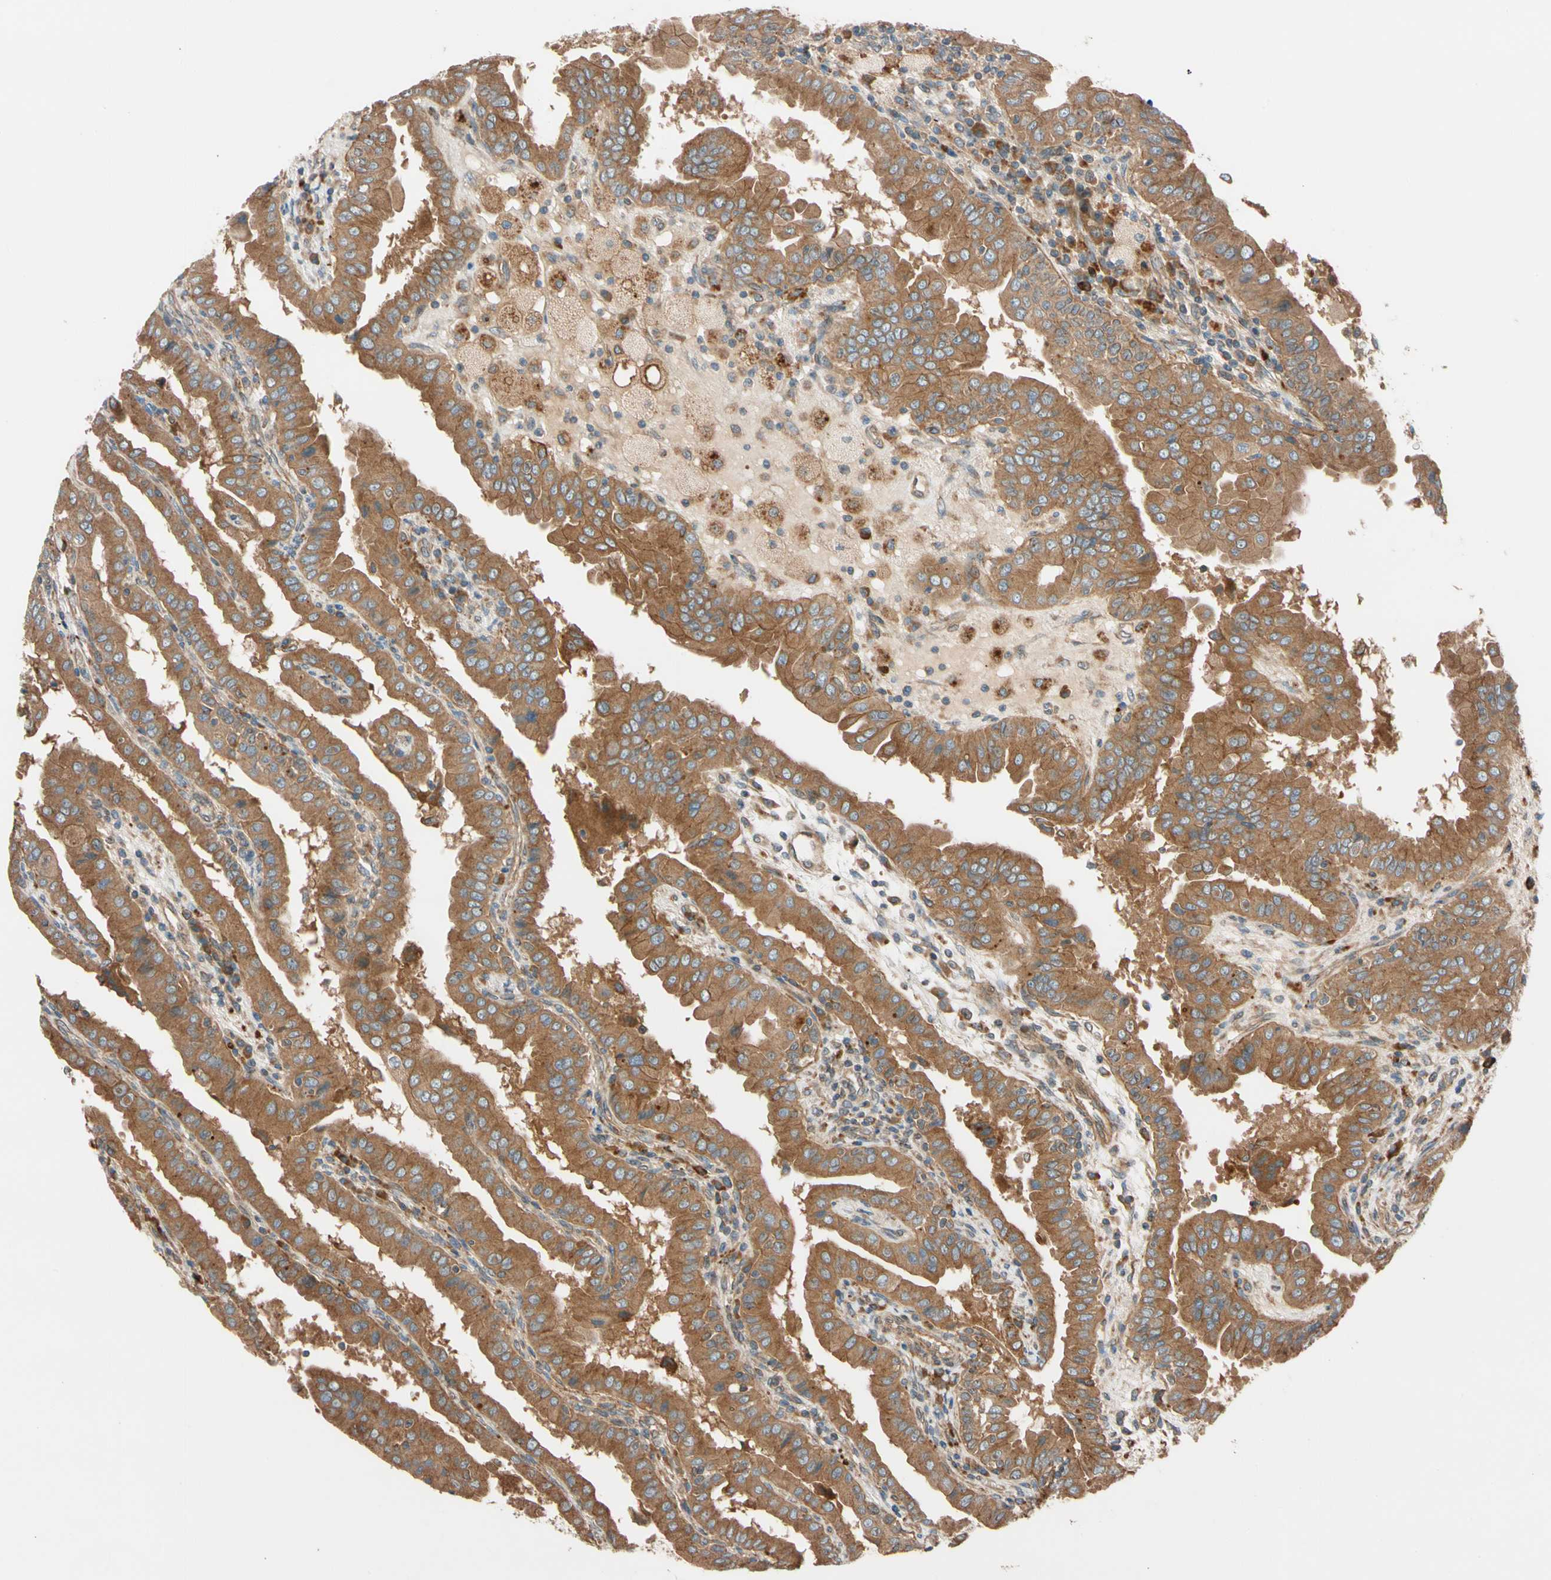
{"staining": {"intensity": "moderate", "quantity": ">75%", "location": "cytoplasmic/membranous"}, "tissue": "thyroid cancer", "cell_type": "Tumor cells", "image_type": "cancer", "snomed": [{"axis": "morphology", "description": "Papillary adenocarcinoma, NOS"}, {"axis": "topography", "description": "Thyroid gland"}], "caption": "Protein staining by IHC displays moderate cytoplasmic/membranous expression in about >75% of tumor cells in thyroid cancer (papillary adenocarcinoma).", "gene": "PHYH", "patient": {"sex": "male", "age": 33}}